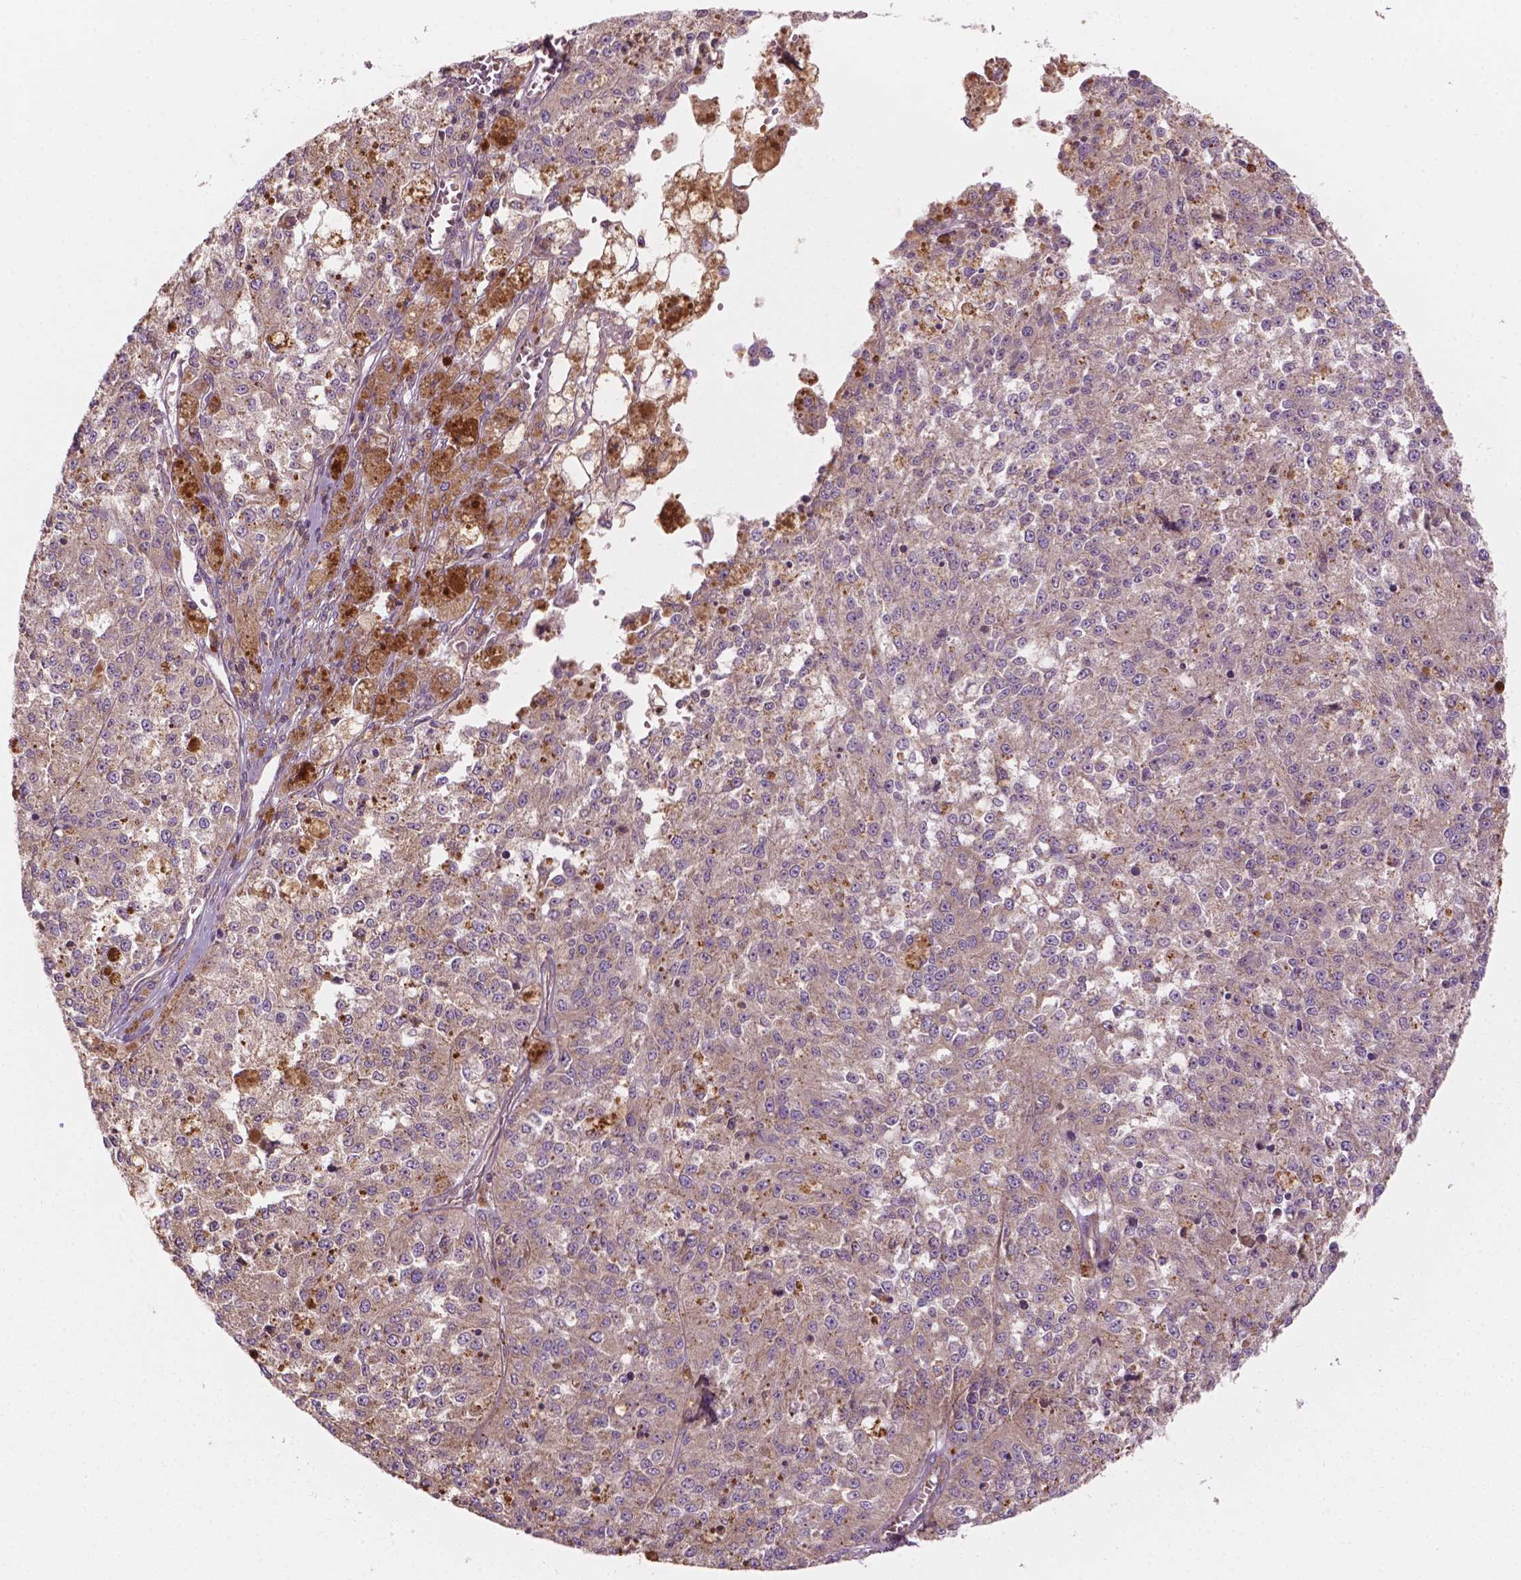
{"staining": {"intensity": "negative", "quantity": "none", "location": "none"}, "tissue": "melanoma", "cell_type": "Tumor cells", "image_type": "cancer", "snomed": [{"axis": "morphology", "description": "Malignant melanoma, Metastatic site"}, {"axis": "topography", "description": "Lymph node"}], "caption": "Immunohistochemistry photomicrograph of neoplastic tissue: melanoma stained with DAB shows no significant protein expression in tumor cells.", "gene": "SURF4", "patient": {"sex": "female", "age": 64}}